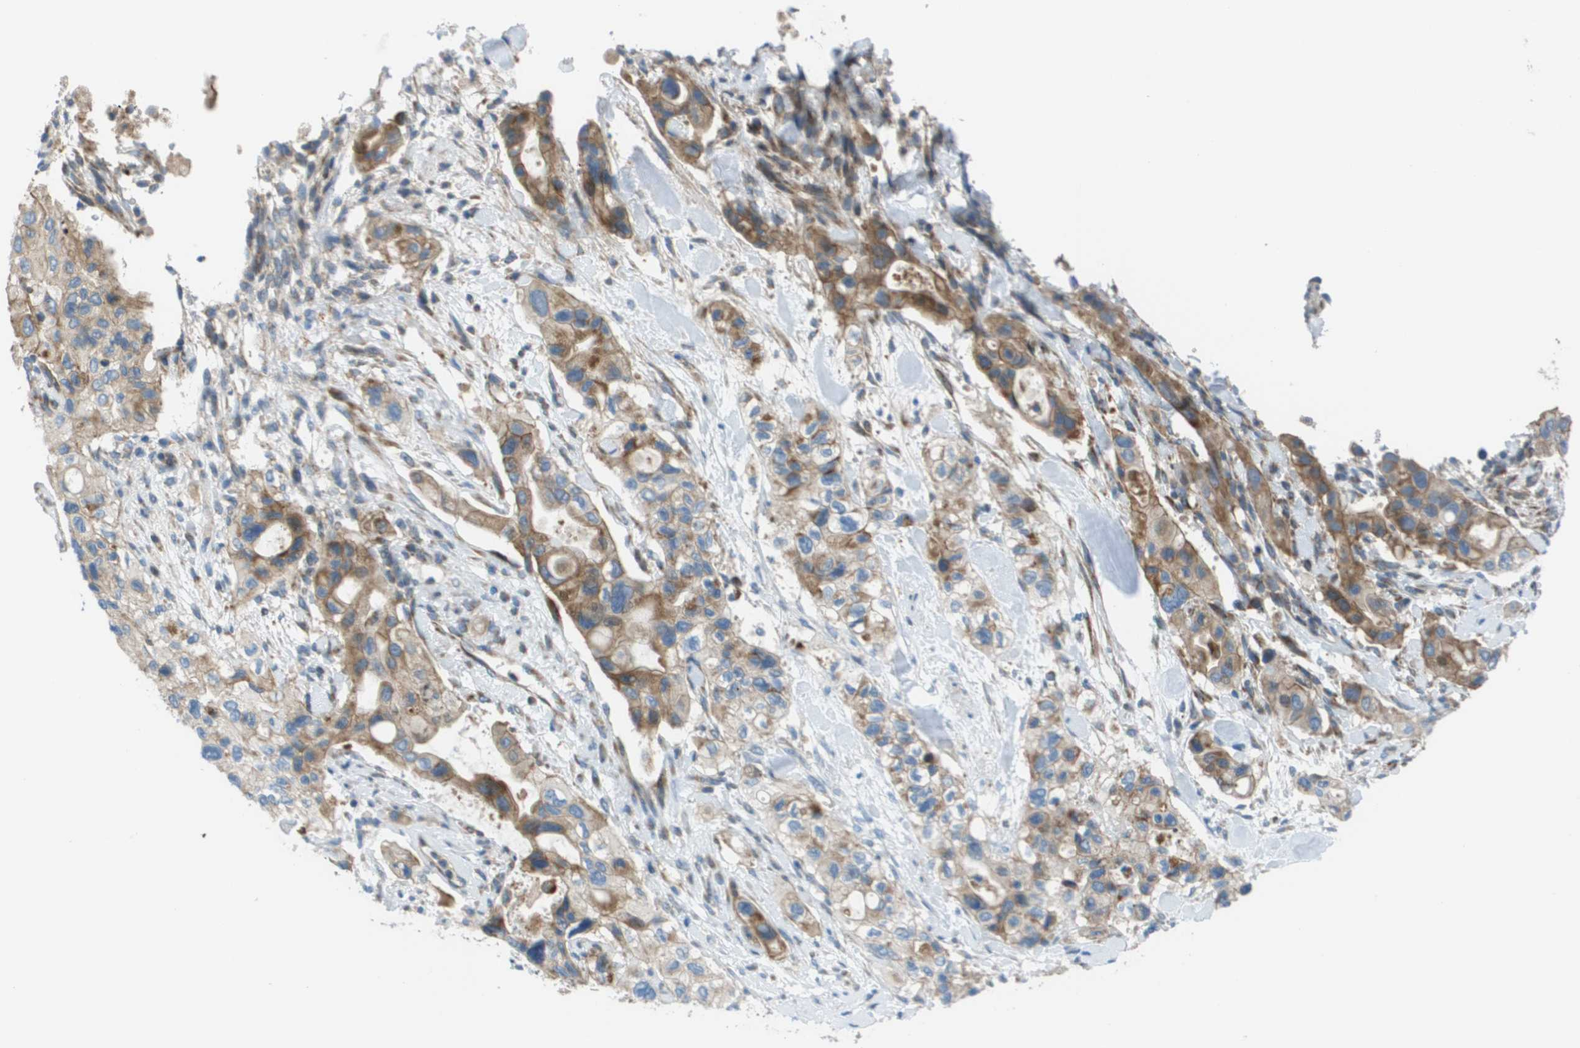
{"staining": {"intensity": "moderate", "quantity": ">75%", "location": "cytoplasmic/membranous"}, "tissue": "pancreatic cancer", "cell_type": "Tumor cells", "image_type": "cancer", "snomed": [{"axis": "morphology", "description": "Adenocarcinoma, NOS"}, {"axis": "topography", "description": "Pancreas"}], "caption": "Immunohistochemistry (DAB (3,3'-diaminobenzidine)) staining of pancreatic cancer demonstrates moderate cytoplasmic/membranous protein expression in approximately >75% of tumor cells.", "gene": "GALNT6", "patient": {"sex": "female", "age": 56}}